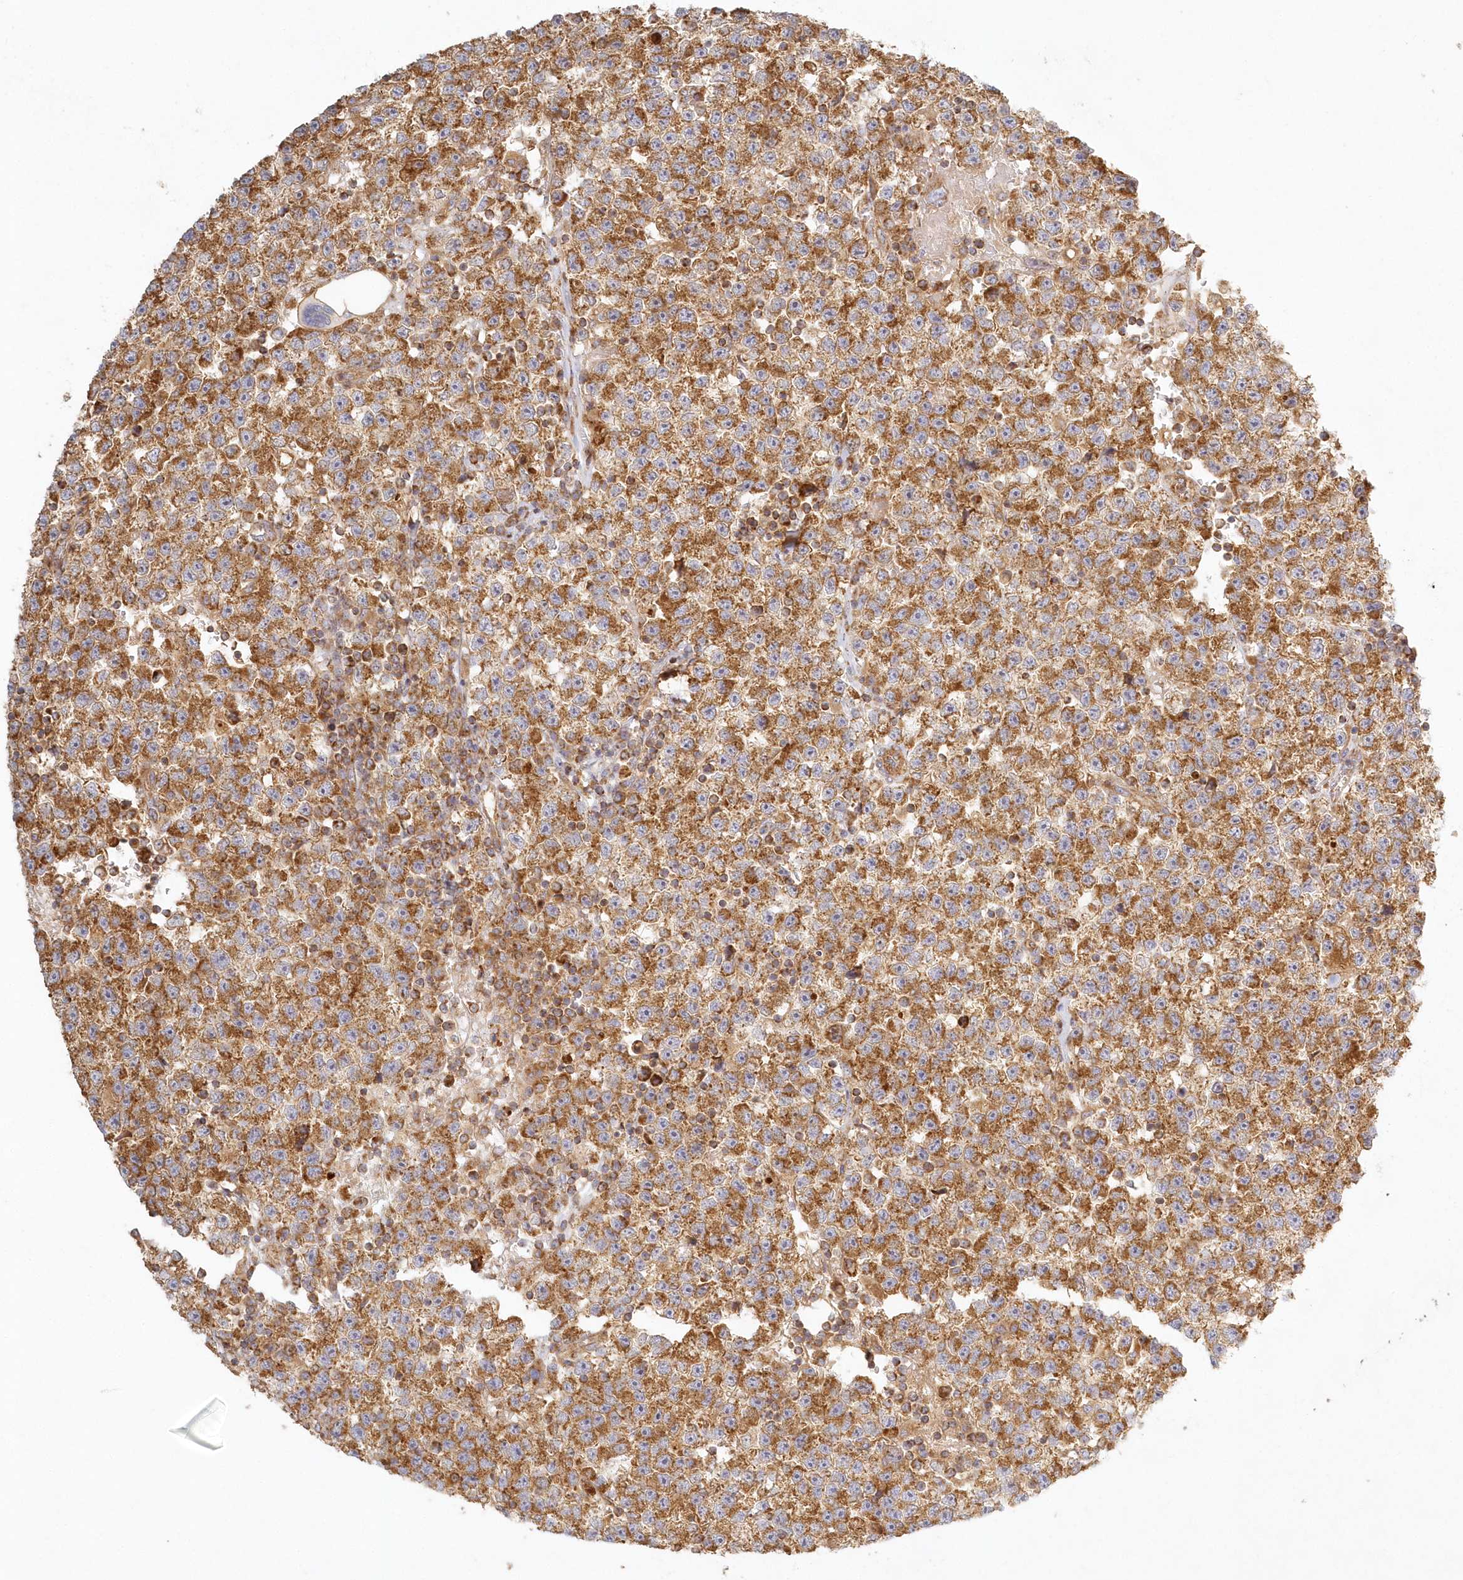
{"staining": {"intensity": "moderate", "quantity": ">75%", "location": "cytoplasmic/membranous"}, "tissue": "testis cancer", "cell_type": "Tumor cells", "image_type": "cancer", "snomed": [{"axis": "morphology", "description": "Seminoma, NOS"}, {"axis": "topography", "description": "Testis"}], "caption": "This photomicrograph demonstrates IHC staining of testis cancer (seminoma), with medium moderate cytoplasmic/membranous positivity in about >75% of tumor cells.", "gene": "KIAA0232", "patient": {"sex": "male", "age": 22}}